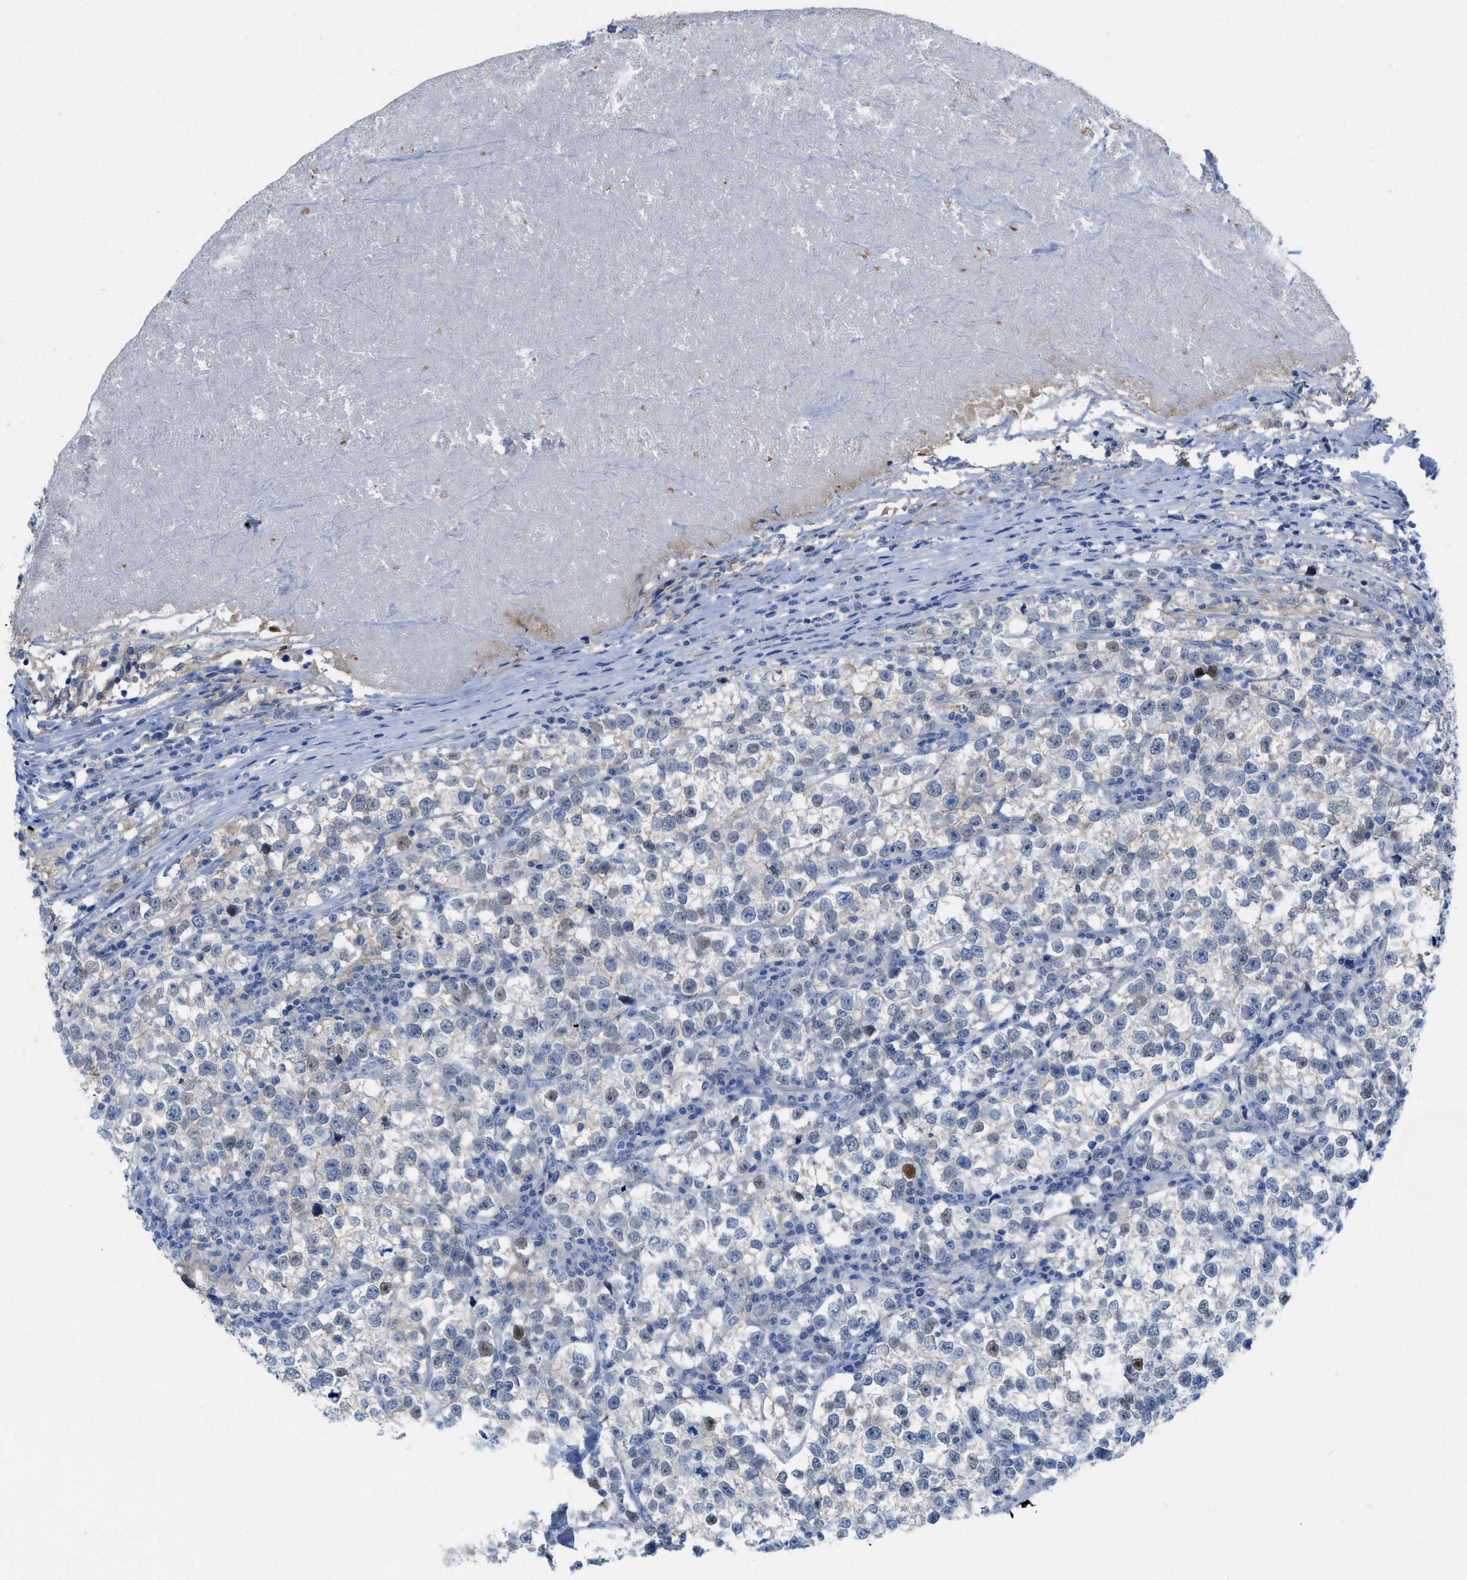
{"staining": {"intensity": "negative", "quantity": "none", "location": "none"}, "tissue": "testis cancer", "cell_type": "Tumor cells", "image_type": "cancer", "snomed": [{"axis": "morphology", "description": "Normal tissue, NOS"}, {"axis": "morphology", "description": "Seminoma, NOS"}, {"axis": "topography", "description": "Testis"}], "caption": "A histopathology image of testis cancer stained for a protein shows no brown staining in tumor cells. (DAB immunohistochemistry (IHC), high magnification).", "gene": "CNNM4", "patient": {"sex": "male", "age": 43}}